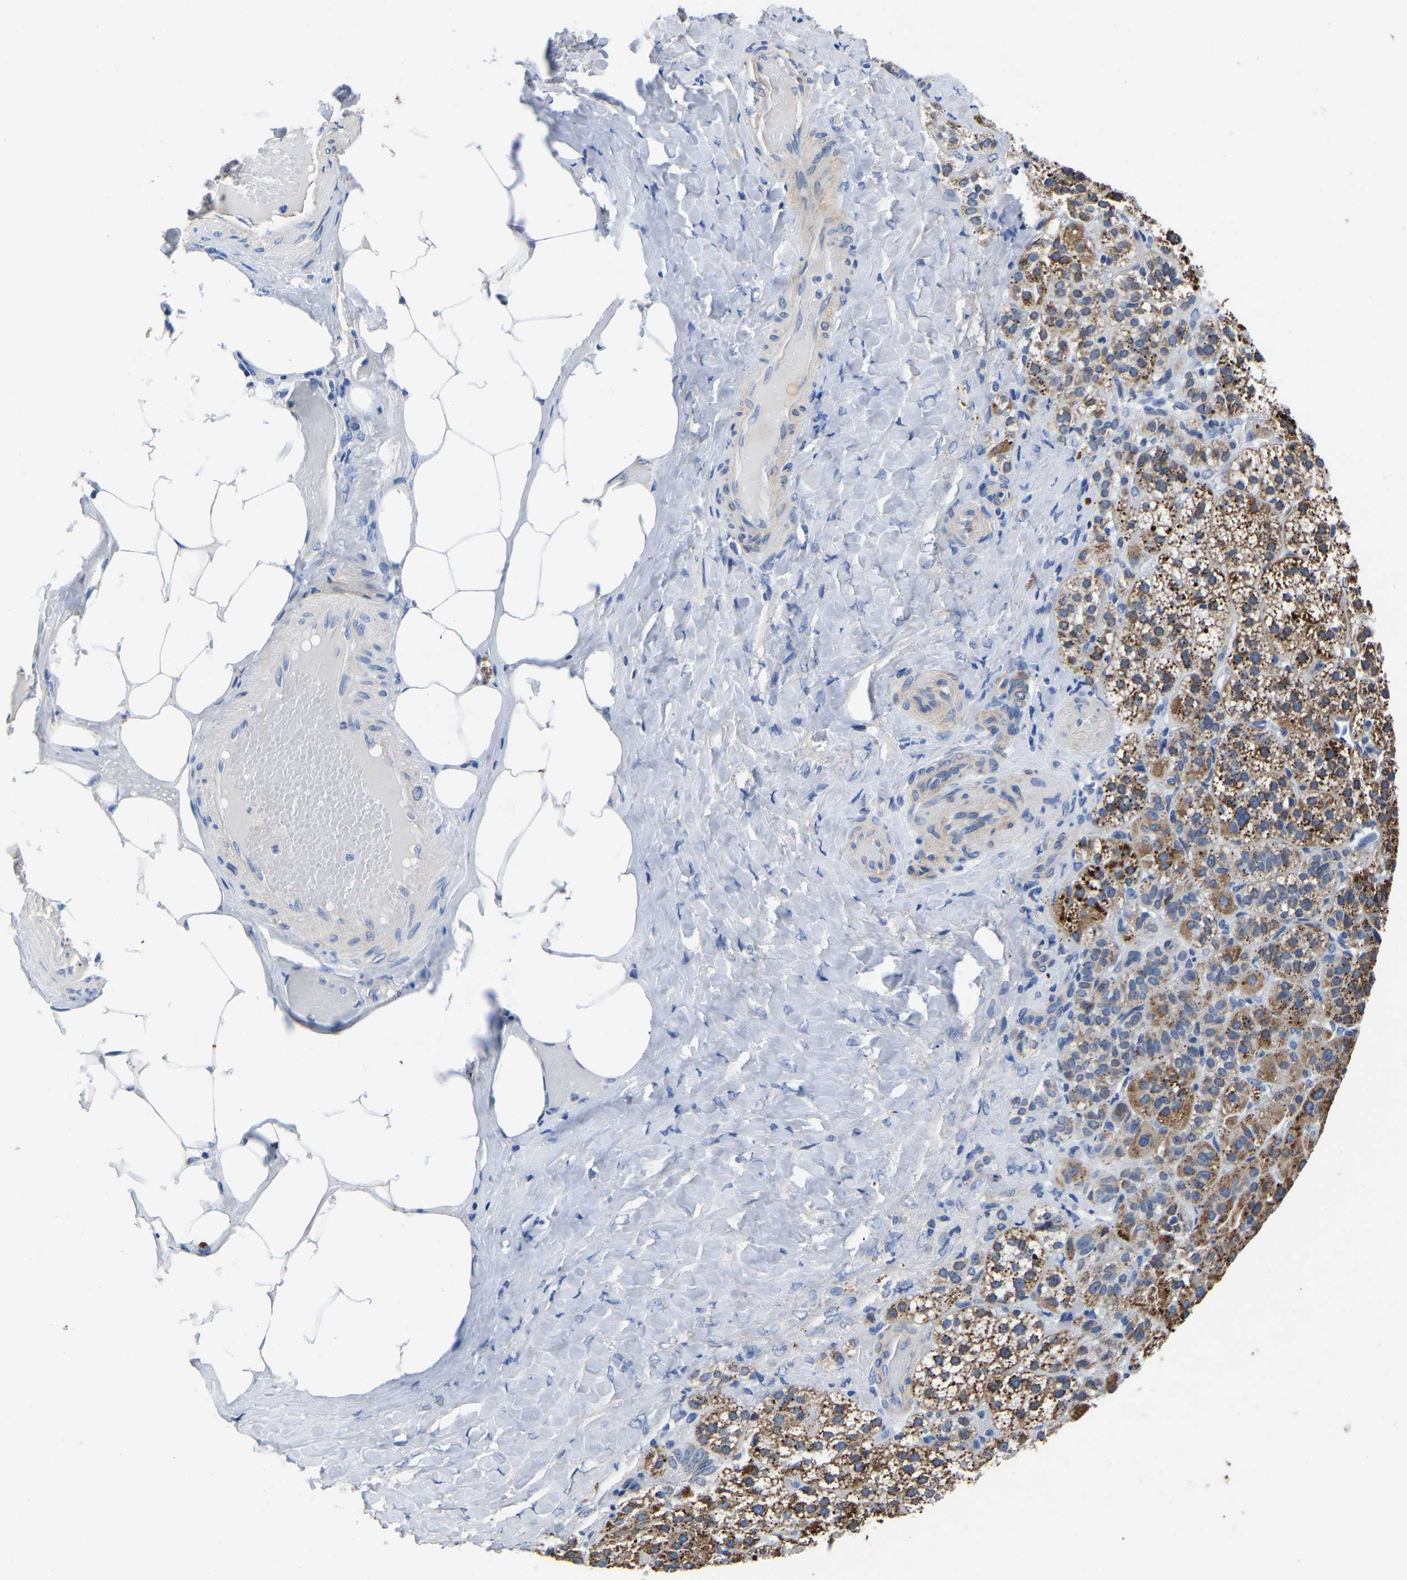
{"staining": {"intensity": "moderate", "quantity": ">75%", "location": "cytoplasmic/membranous"}, "tissue": "adrenal gland", "cell_type": "Glandular cells", "image_type": "normal", "snomed": [{"axis": "morphology", "description": "Normal tissue, NOS"}, {"axis": "topography", "description": "Adrenal gland"}], "caption": "The photomicrograph reveals staining of unremarkable adrenal gland, revealing moderate cytoplasmic/membranous protein staining (brown color) within glandular cells. The protein is shown in brown color, while the nuclei are stained blue.", "gene": "FGD5", "patient": {"sex": "female", "age": 59}}